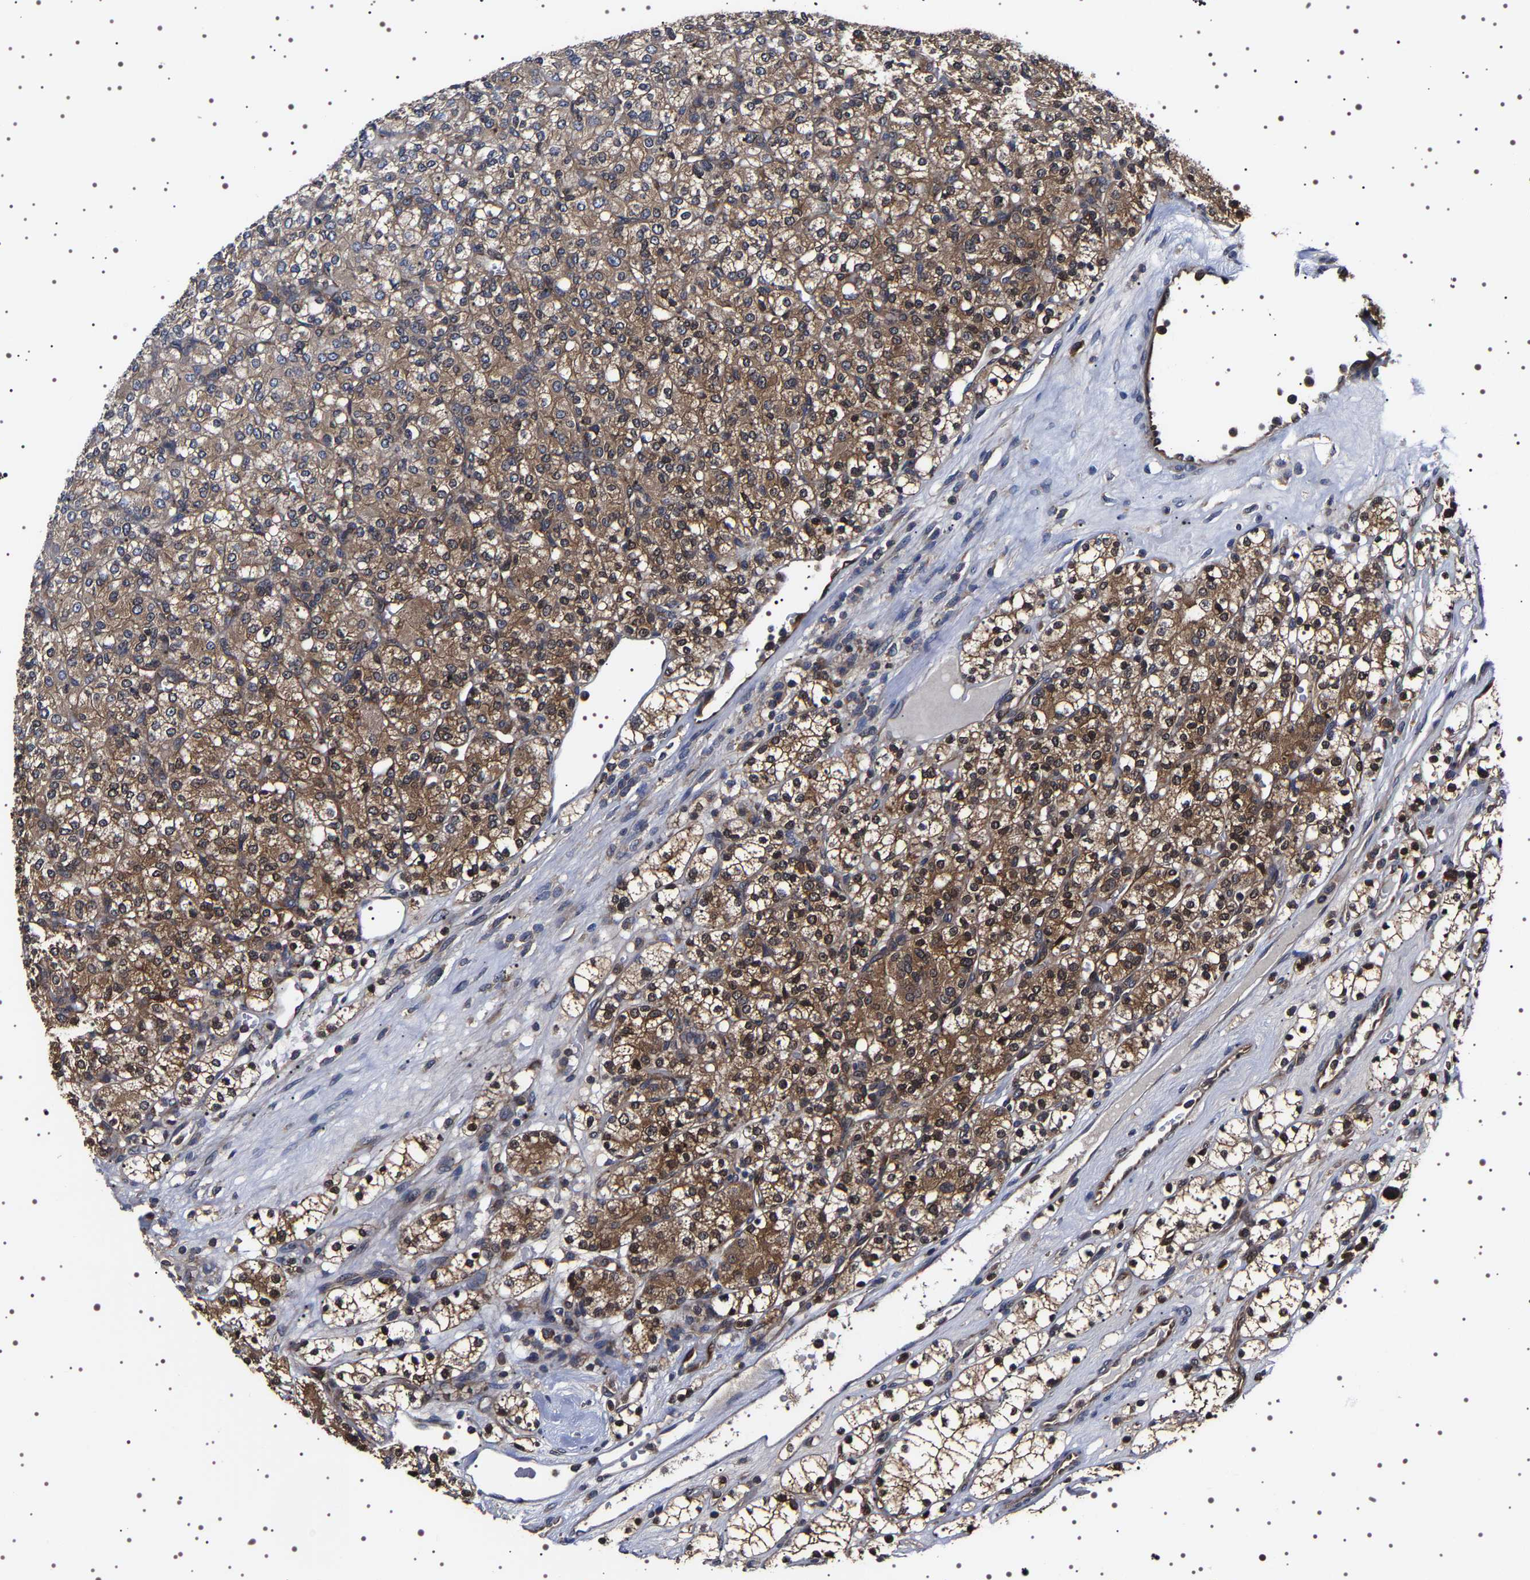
{"staining": {"intensity": "moderate", "quantity": "25%-75%", "location": "cytoplasmic/membranous"}, "tissue": "renal cancer", "cell_type": "Tumor cells", "image_type": "cancer", "snomed": [{"axis": "morphology", "description": "Adenocarcinoma, NOS"}, {"axis": "topography", "description": "Kidney"}], "caption": "An image showing moderate cytoplasmic/membranous staining in approximately 25%-75% of tumor cells in renal cancer, as visualized by brown immunohistochemical staining.", "gene": "DARS1", "patient": {"sex": "male", "age": 77}}